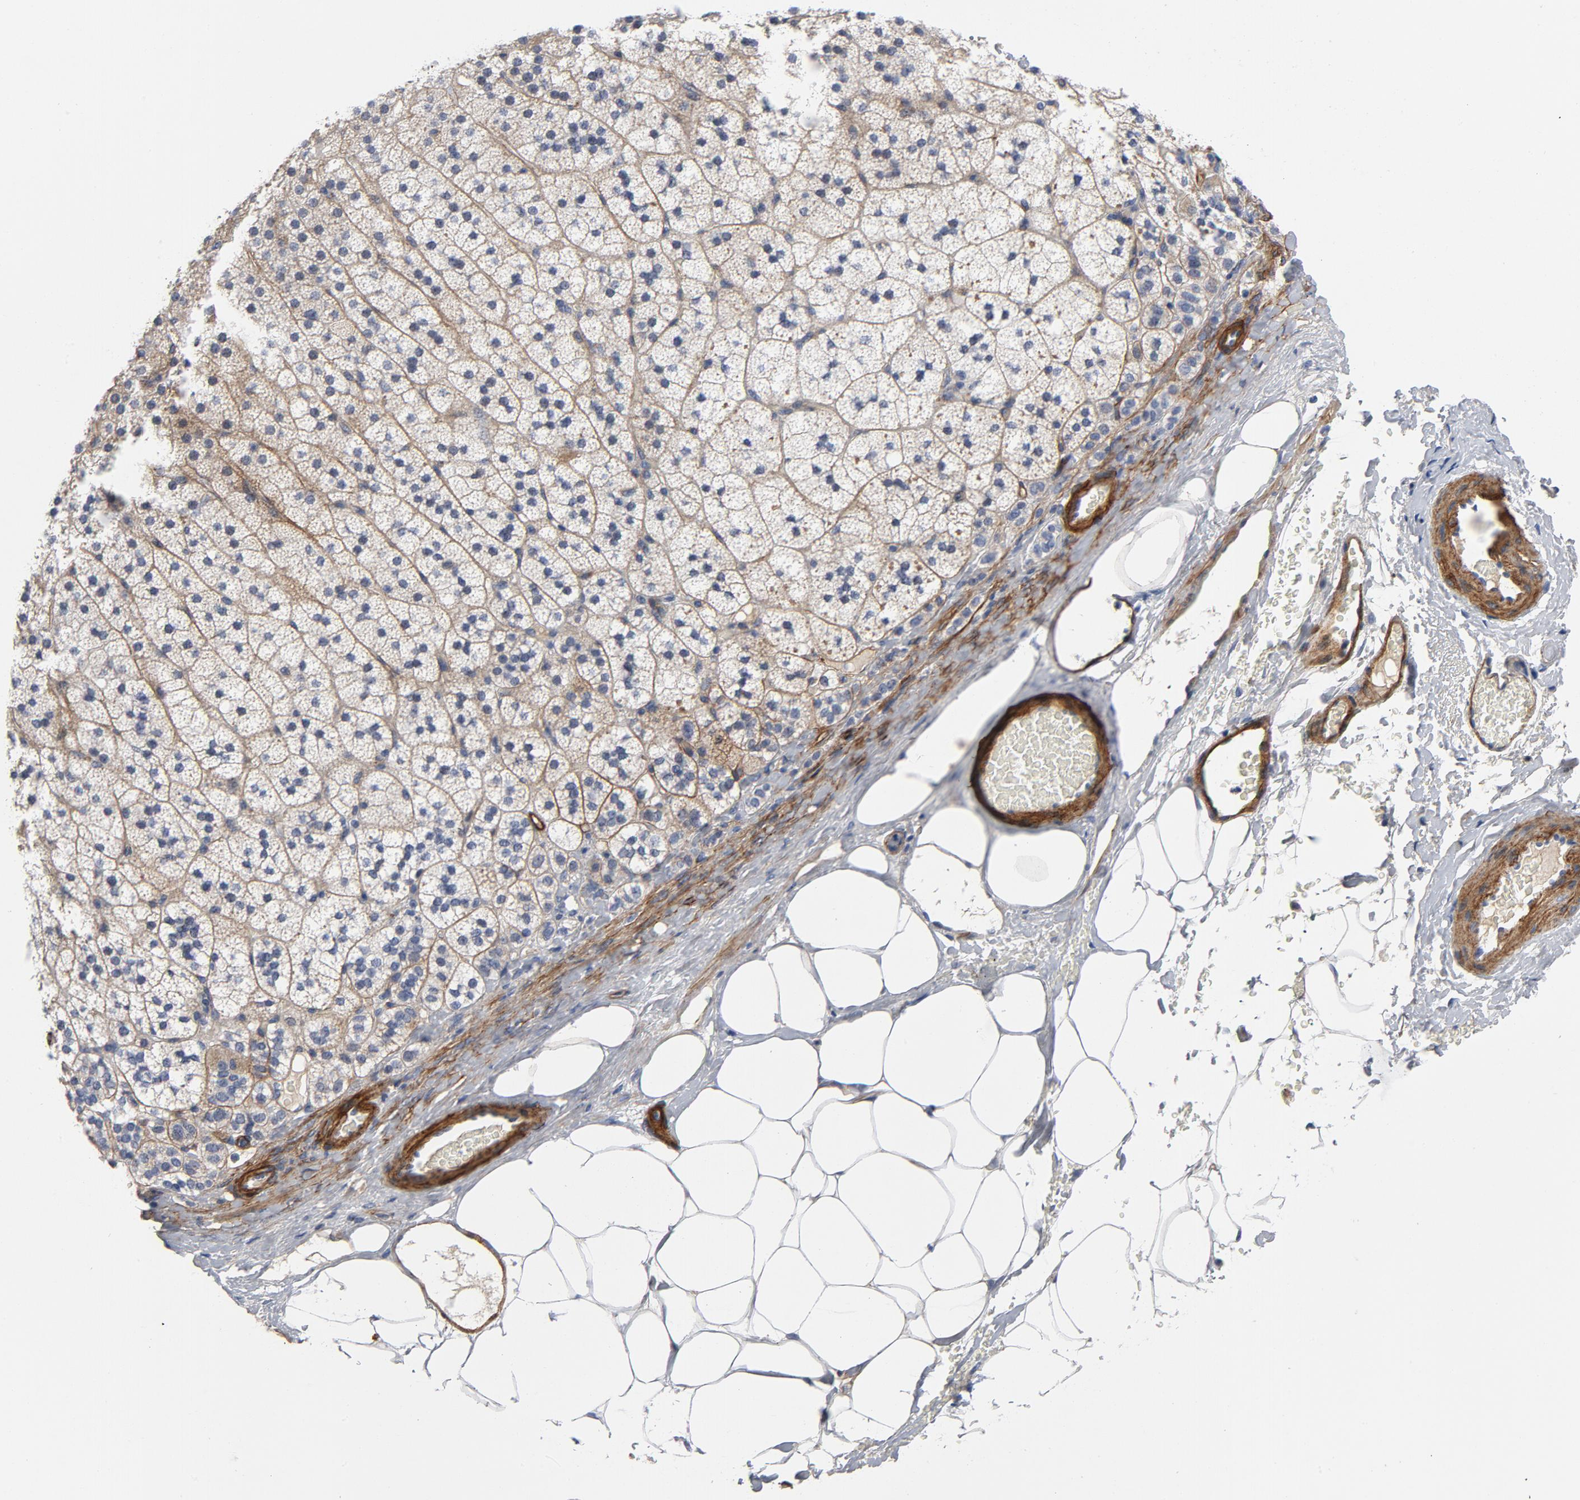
{"staining": {"intensity": "moderate", "quantity": ">75%", "location": "cytoplasmic/membranous"}, "tissue": "adrenal gland", "cell_type": "Glandular cells", "image_type": "normal", "snomed": [{"axis": "morphology", "description": "Normal tissue, NOS"}, {"axis": "topography", "description": "Adrenal gland"}], "caption": "This histopathology image displays immunohistochemistry staining of unremarkable human adrenal gland, with medium moderate cytoplasmic/membranous staining in approximately >75% of glandular cells.", "gene": "LAMC1", "patient": {"sex": "male", "age": 35}}